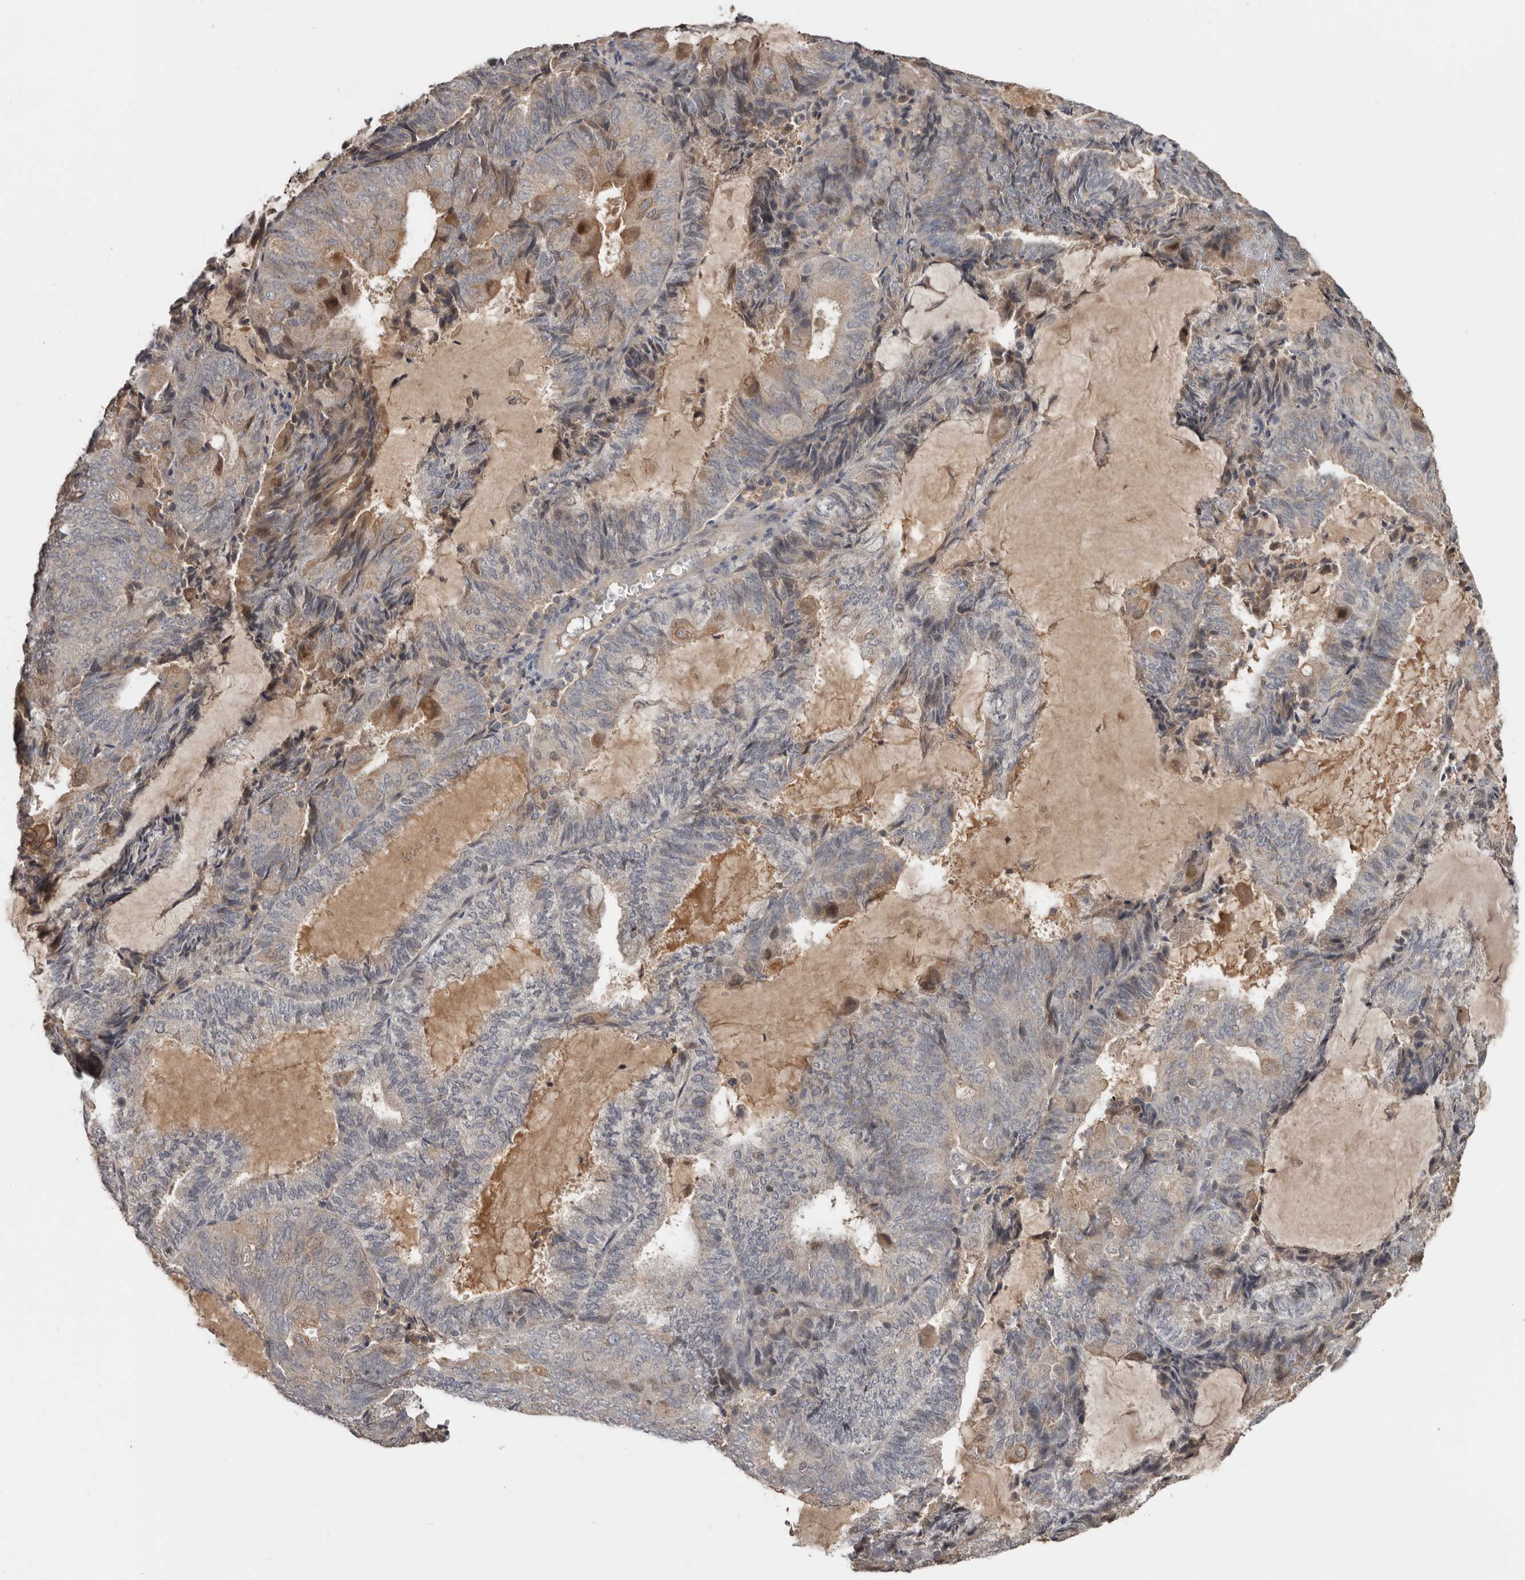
{"staining": {"intensity": "weak", "quantity": "<25%", "location": "cytoplasmic/membranous"}, "tissue": "endometrial cancer", "cell_type": "Tumor cells", "image_type": "cancer", "snomed": [{"axis": "morphology", "description": "Adenocarcinoma, NOS"}, {"axis": "topography", "description": "Endometrium"}], "caption": "This is a histopathology image of immunohistochemistry staining of endometrial cancer, which shows no staining in tumor cells. (Brightfield microscopy of DAB IHC at high magnification).", "gene": "NMUR1", "patient": {"sex": "female", "age": 81}}